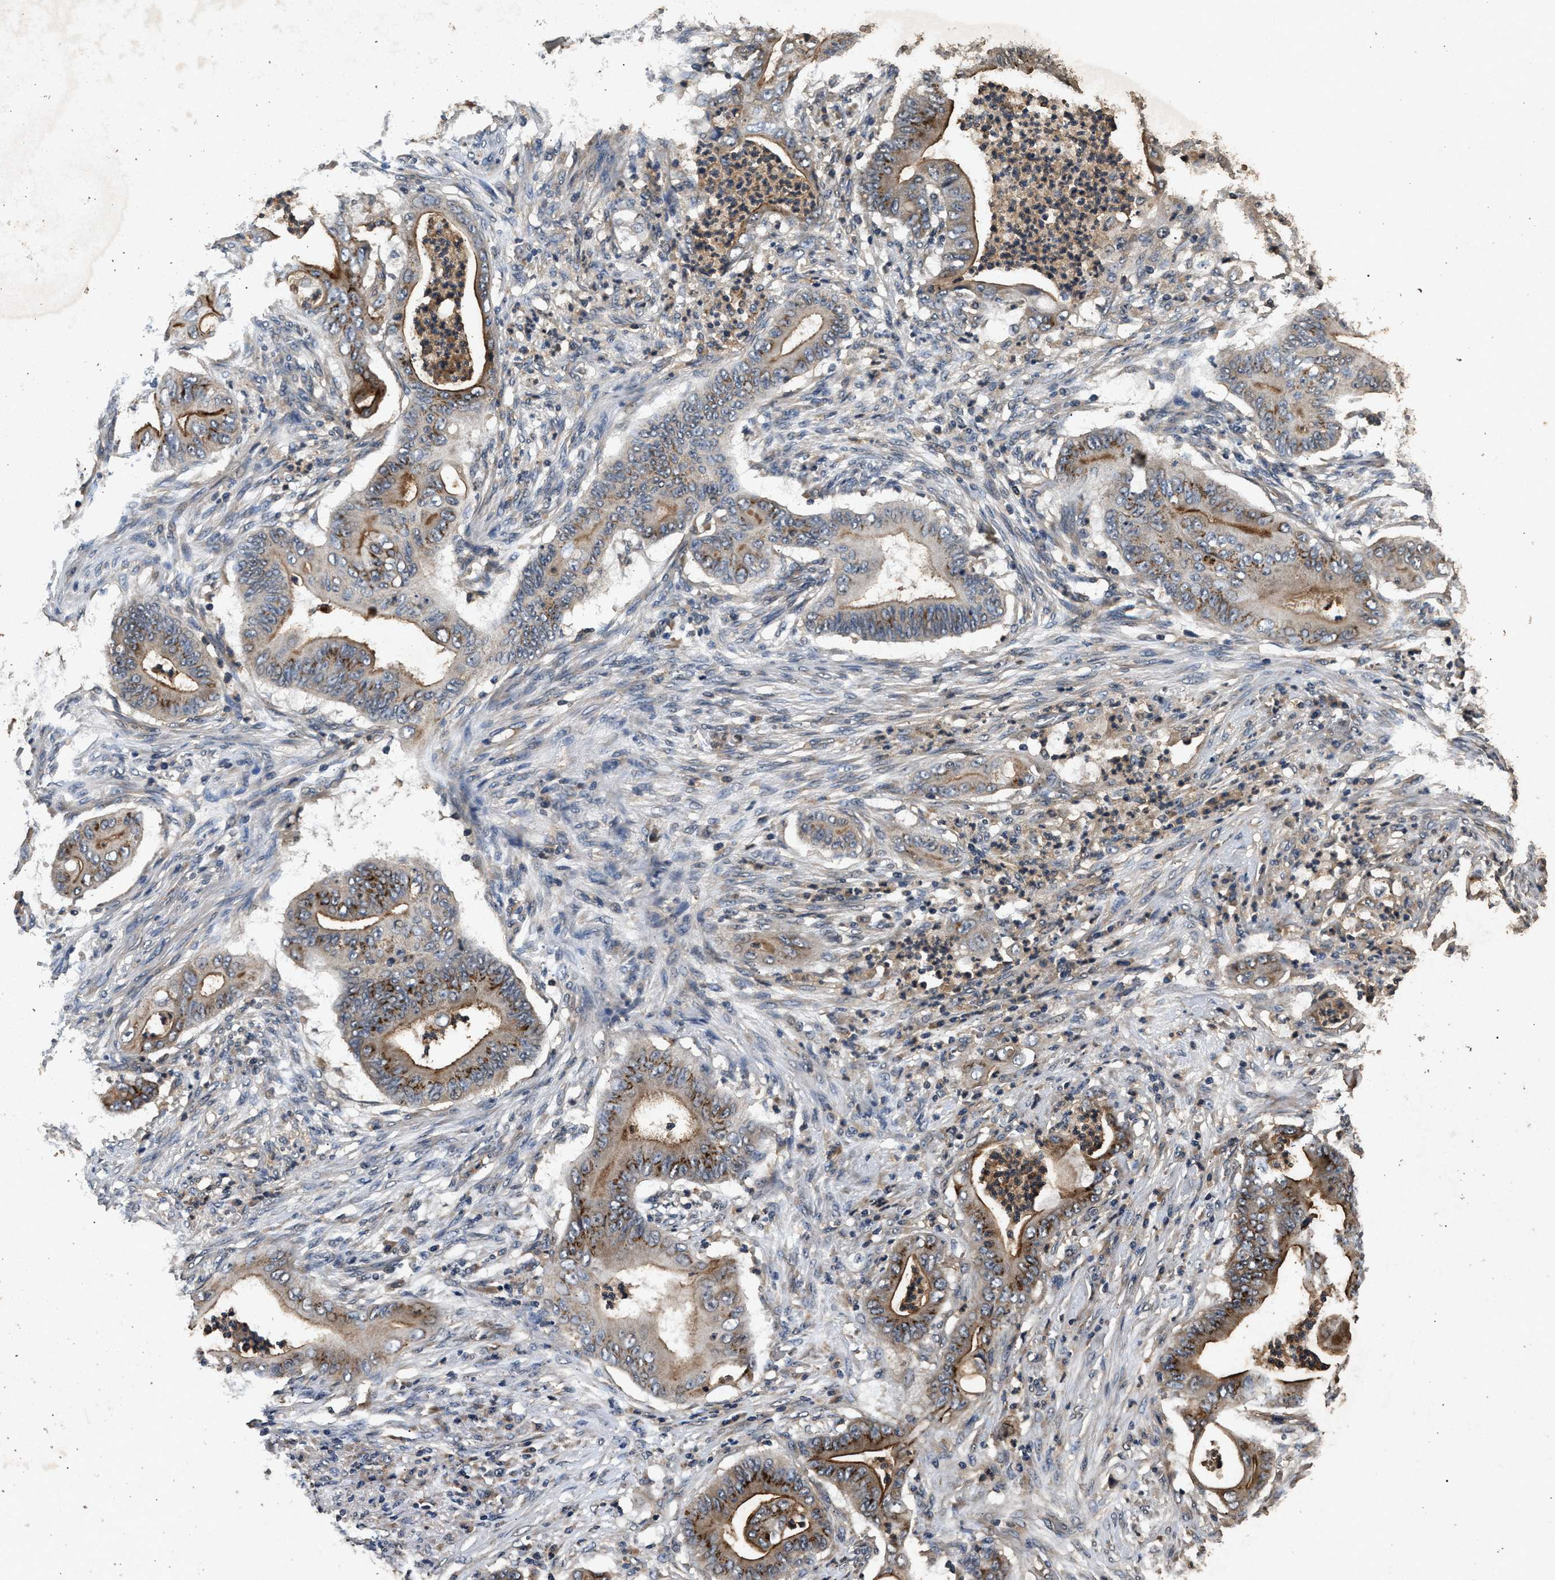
{"staining": {"intensity": "moderate", "quantity": ">75%", "location": "cytoplasmic/membranous"}, "tissue": "stomach cancer", "cell_type": "Tumor cells", "image_type": "cancer", "snomed": [{"axis": "morphology", "description": "Adenocarcinoma, NOS"}, {"axis": "topography", "description": "Stomach"}], "caption": "This is an image of immunohistochemistry (IHC) staining of stomach adenocarcinoma, which shows moderate staining in the cytoplasmic/membranous of tumor cells.", "gene": "PPP1CC", "patient": {"sex": "female", "age": 73}}